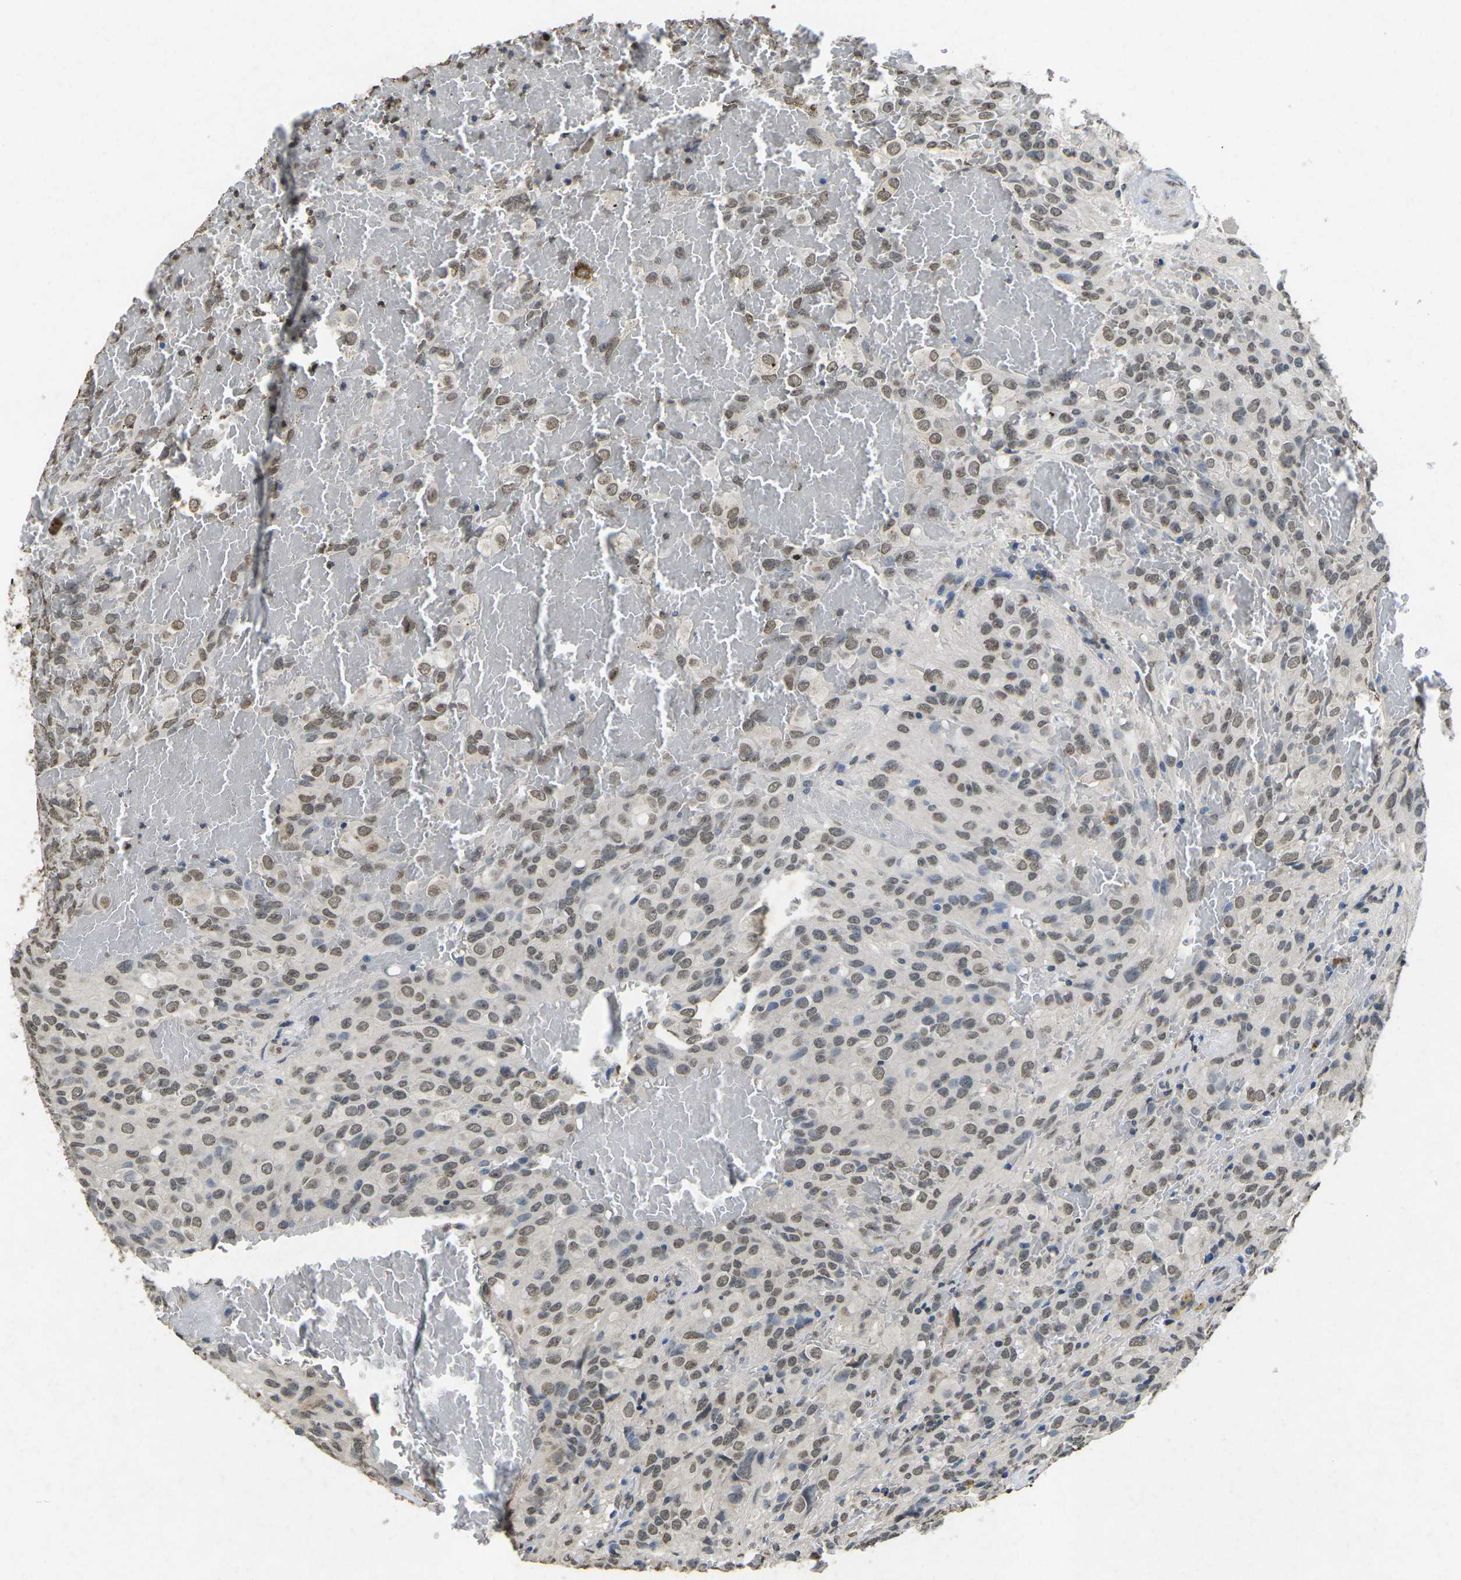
{"staining": {"intensity": "weak", "quantity": "25%-75%", "location": "nuclear"}, "tissue": "glioma", "cell_type": "Tumor cells", "image_type": "cancer", "snomed": [{"axis": "morphology", "description": "Glioma, malignant, High grade"}, {"axis": "topography", "description": "Brain"}], "caption": "Weak nuclear protein expression is seen in approximately 25%-75% of tumor cells in glioma. (DAB (3,3'-diaminobenzidine) IHC with brightfield microscopy, high magnification).", "gene": "SCNN1B", "patient": {"sex": "male", "age": 32}}